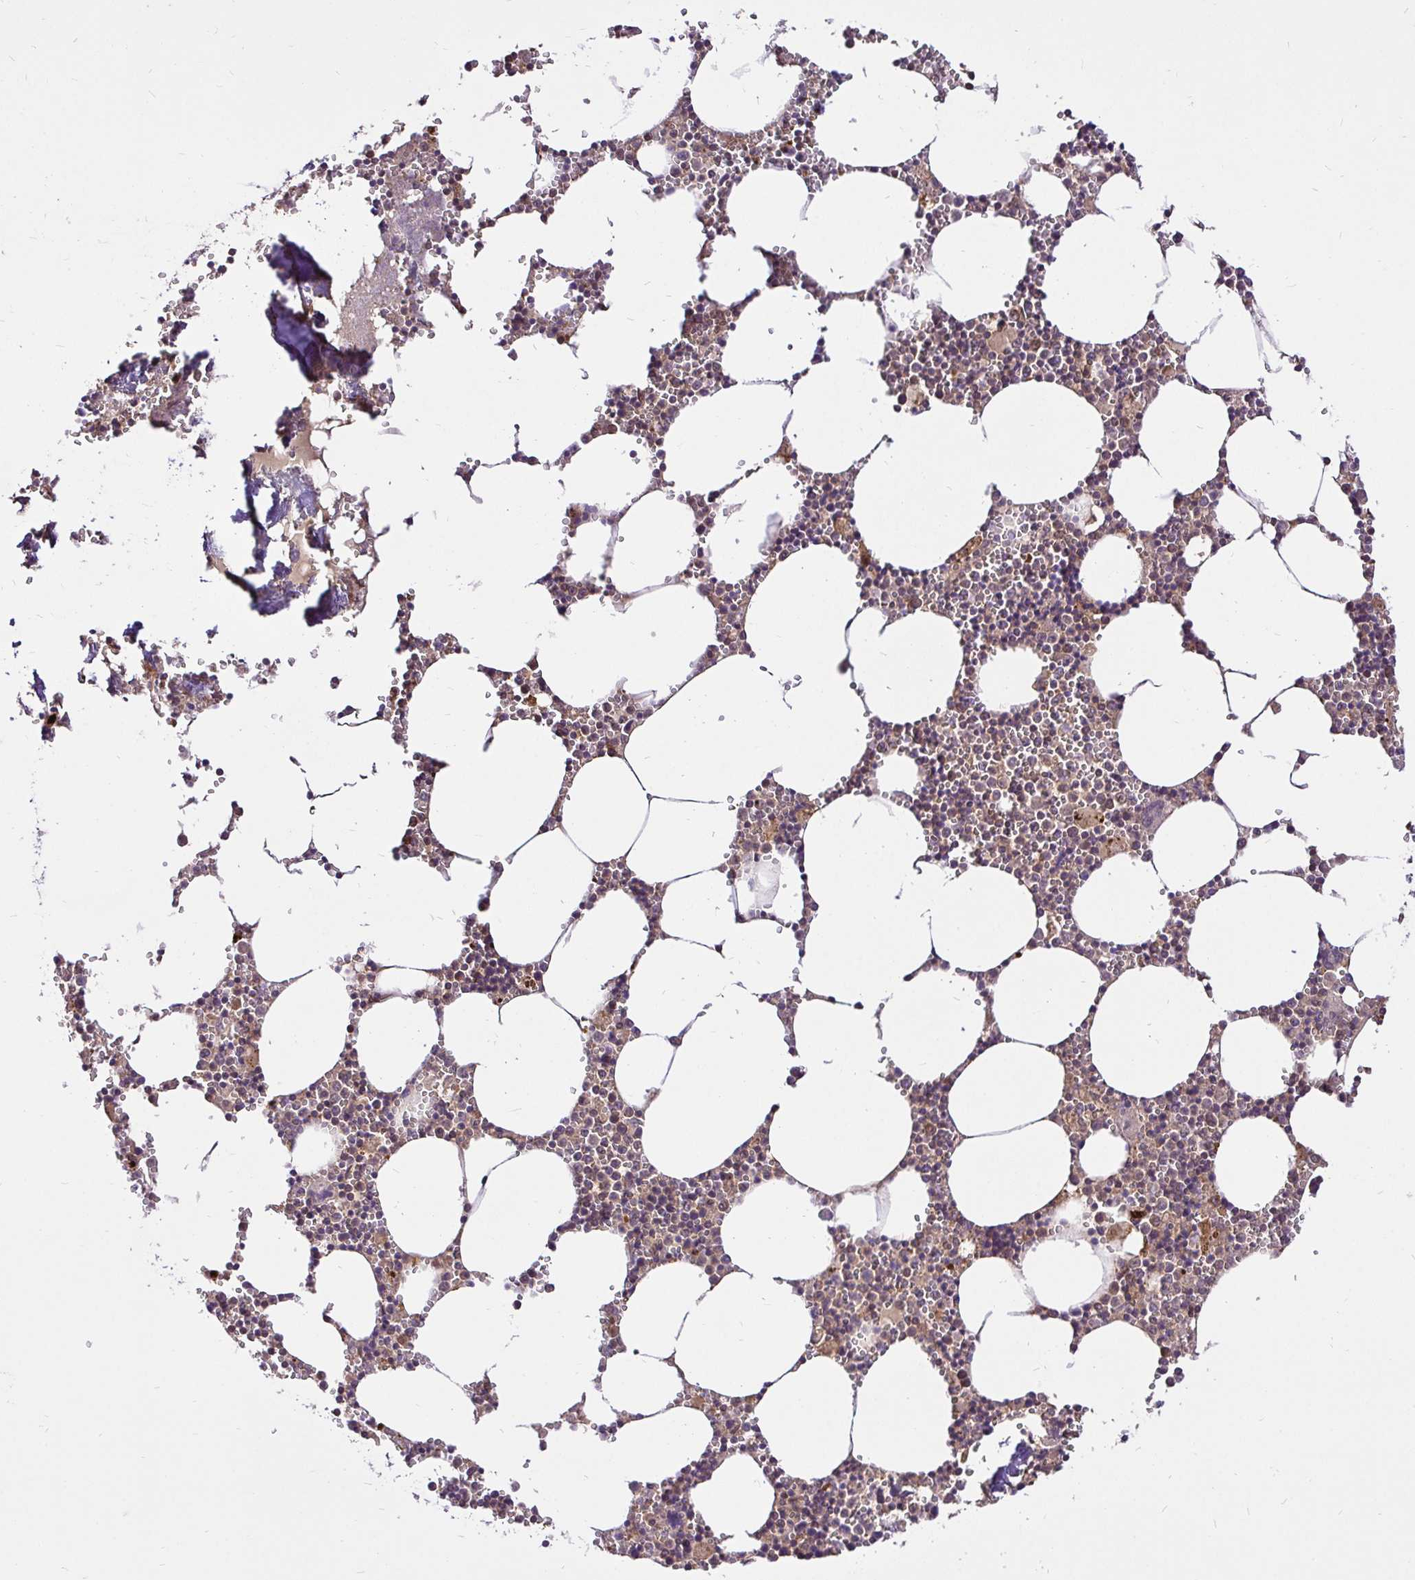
{"staining": {"intensity": "moderate", "quantity": "<25%", "location": "cytoplasmic/membranous,nuclear"}, "tissue": "bone marrow", "cell_type": "Hematopoietic cells", "image_type": "normal", "snomed": [{"axis": "morphology", "description": "Normal tissue, NOS"}, {"axis": "topography", "description": "Bone marrow"}], "caption": "IHC (DAB (3,3'-diaminobenzidine)) staining of normal bone marrow exhibits moderate cytoplasmic/membranous,nuclear protein staining in approximately <25% of hematopoietic cells.", "gene": "UBE2M", "patient": {"sex": "male", "age": 54}}